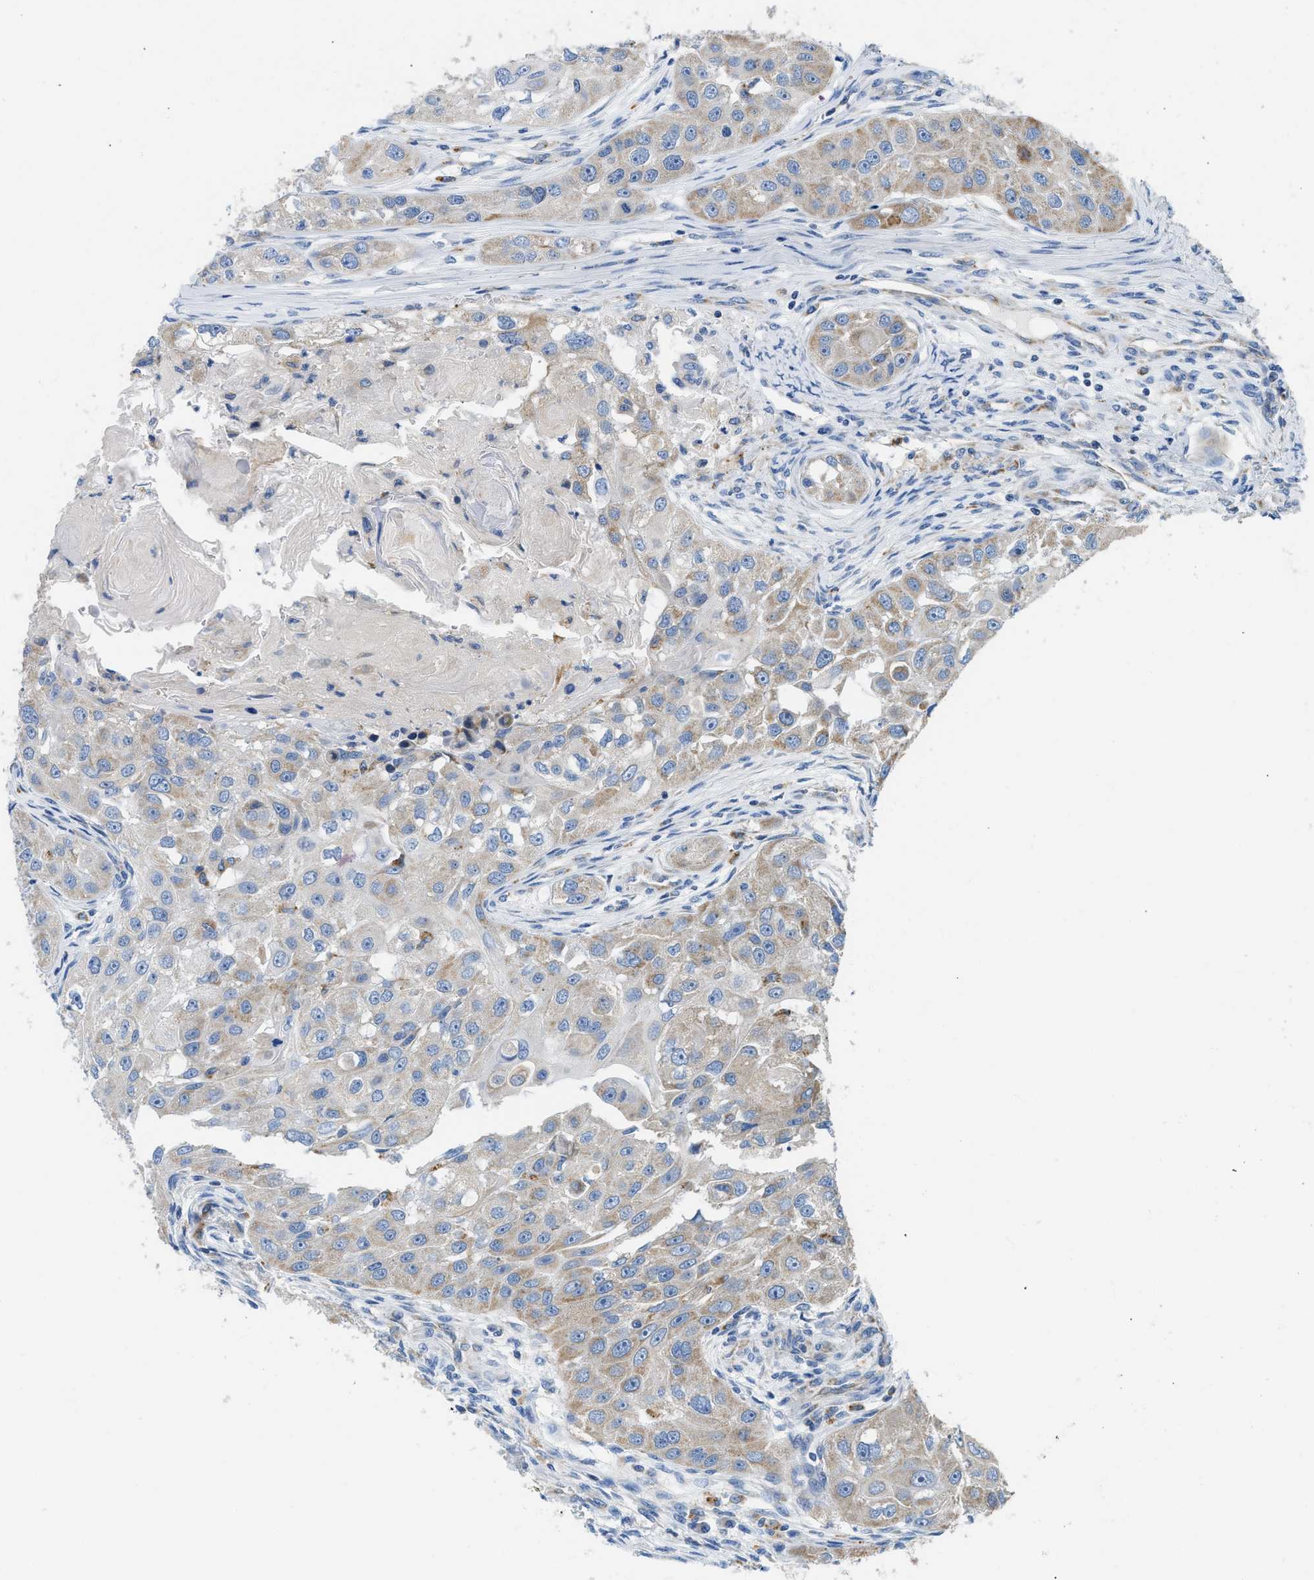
{"staining": {"intensity": "weak", "quantity": "25%-75%", "location": "cytoplasmic/membranous"}, "tissue": "head and neck cancer", "cell_type": "Tumor cells", "image_type": "cancer", "snomed": [{"axis": "morphology", "description": "Normal tissue, NOS"}, {"axis": "morphology", "description": "Squamous cell carcinoma, NOS"}, {"axis": "topography", "description": "Skeletal muscle"}, {"axis": "topography", "description": "Head-Neck"}], "caption": "An image of squamous cell carcinoma (head and neck) stained for a protein displays weak cytoplasmic/membranous brown staining in tumor cells.", "gene": "SLC25A13", "patient": {"sex": "male", "age": 51}}